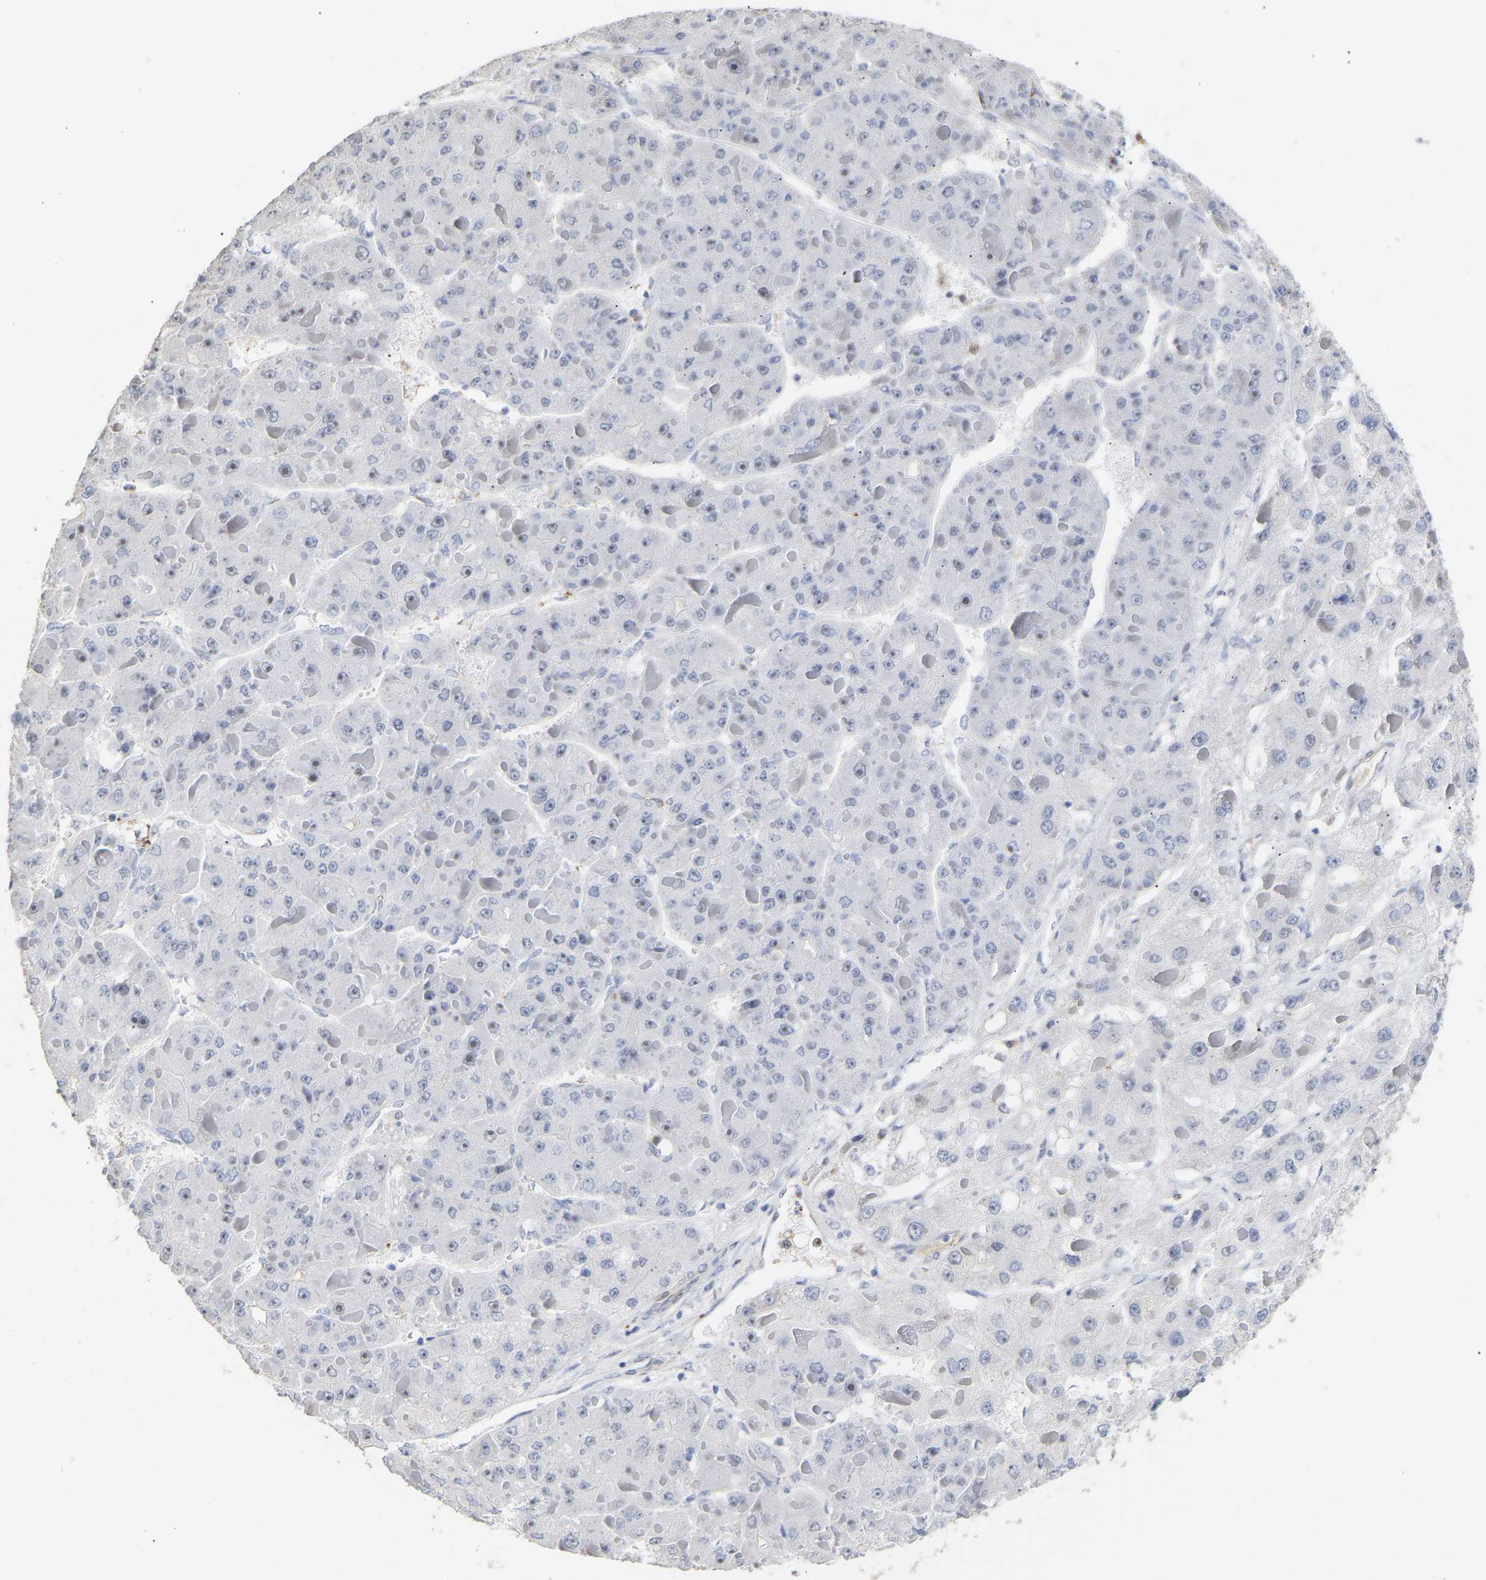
{"staining": {"intensity": "negative", "quantity": "none", "location": "none"}, "tissue": "liver cancer", "cell_type": "Tumor cells", "image_type": "cancer", "snomed": [{"axis": "morphology", "description": "Carcinoma, Hepatocellular, NOS"}, {"axis": "topography", "description": "Liver"}], "caption": "Immunohistochemical staining of human liver hepatocellular carcinoma shows no significant expression in tumor cells. (Immunohistochemistry, brightfield microscopy, high magnification).", "gene": "AMPH", "patient": {"sex": "female", "age": 73}}